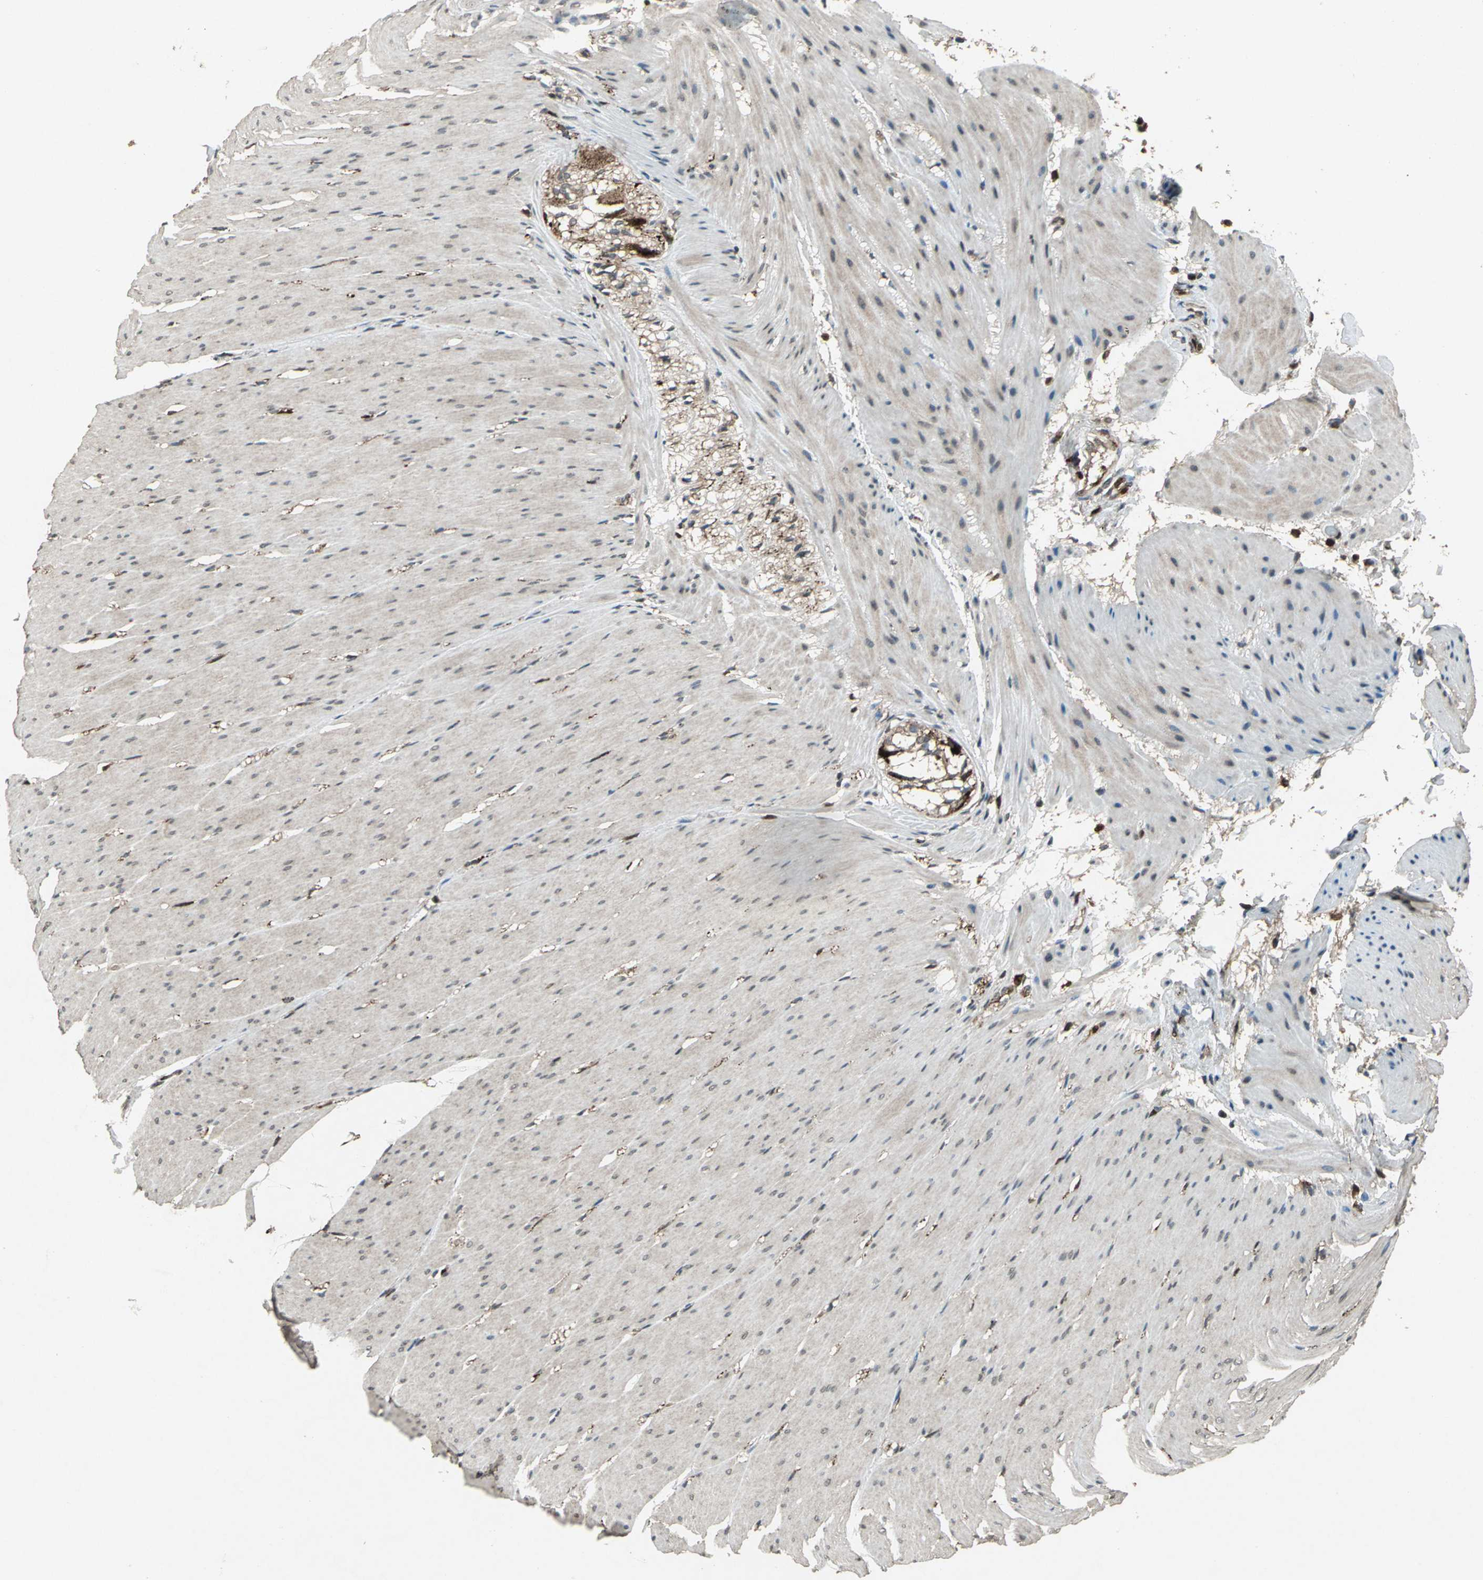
{"staining": {"intensity": "weak", "quantity": ">75%", "location": "cytoplasmic/membranous"}, "tissue": "smooth muscle", "cell_type": "Smooth muscle cells", "image_type": "normal", "snomed": [{"axis": "morphology", "description": "Normal tissue, NOS"}, {"axis": "topography", "description": "Smooth muscle"}, {"axis": "topography", "description": "Colon"}], "caption": "Protein positivity by IHC displays weak cytoplasmic/membranous expression in about >75% of smooth muscle cells in unremarkable smooth muscle.", "gene": "PYCARD", "patient": {"sex": "male", "age": 67}}